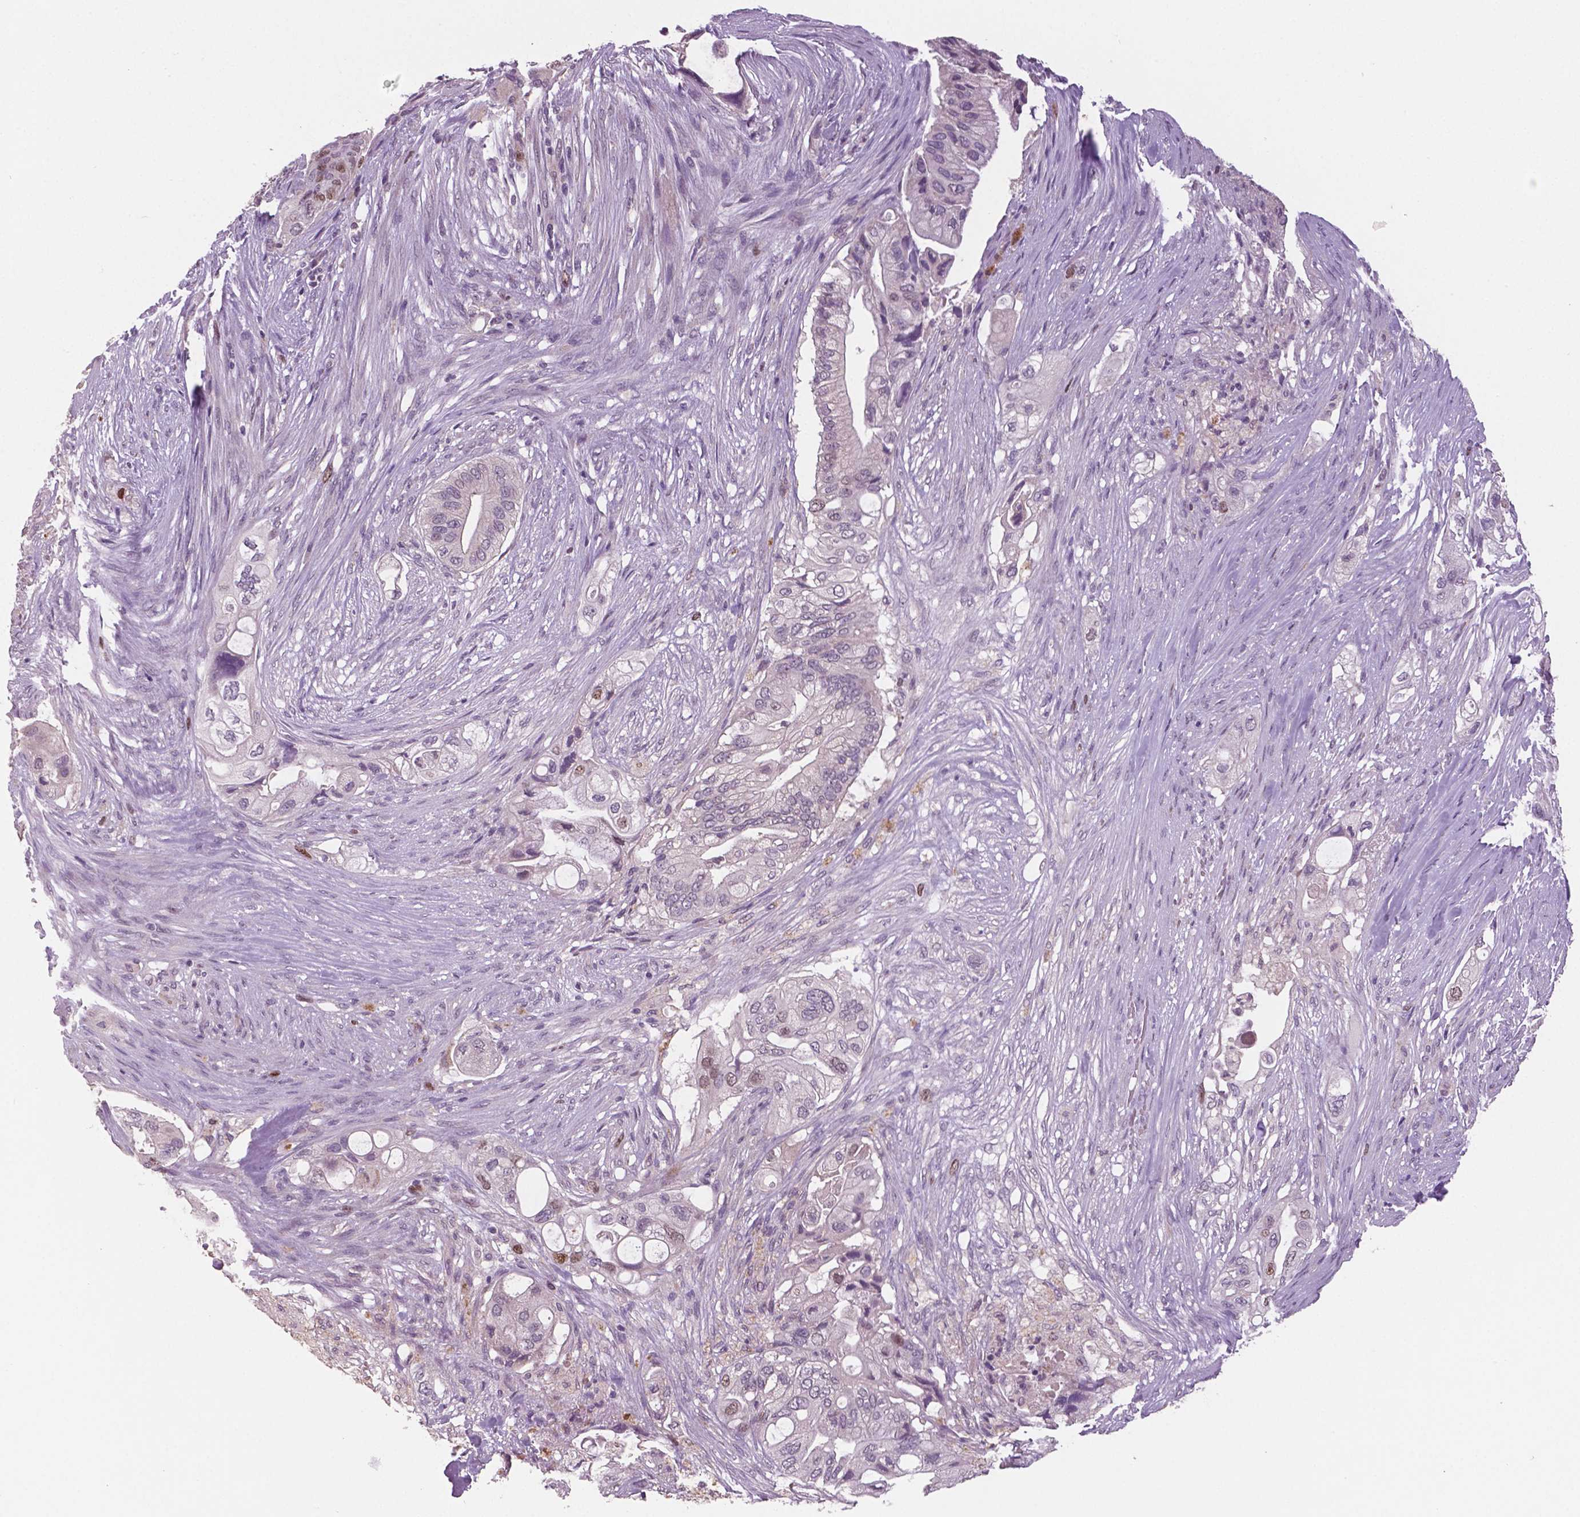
{"staining": {"intensity": "moderate", "quantity": "<25%", "location": "nuclear"}, "tissue": "pancreatic cancer", "cell_type": "Tumor cells", "image_type": "cancer", "snomed": [{"axis": "morphology", "description": "Adenocarcinoma, NOS"}, {"axis": "topography", "description": "Pancreas"}], "caption": "Pancreatic cancer (adenocarcinoma) stained with DAB (3,3'-diaminobenzidine) IHC exhibits low levels of moderate nuclear staining in about <25% of tumor cells.", "gene": "MKI67", "patient": {"sex": "female", "age": 72}}